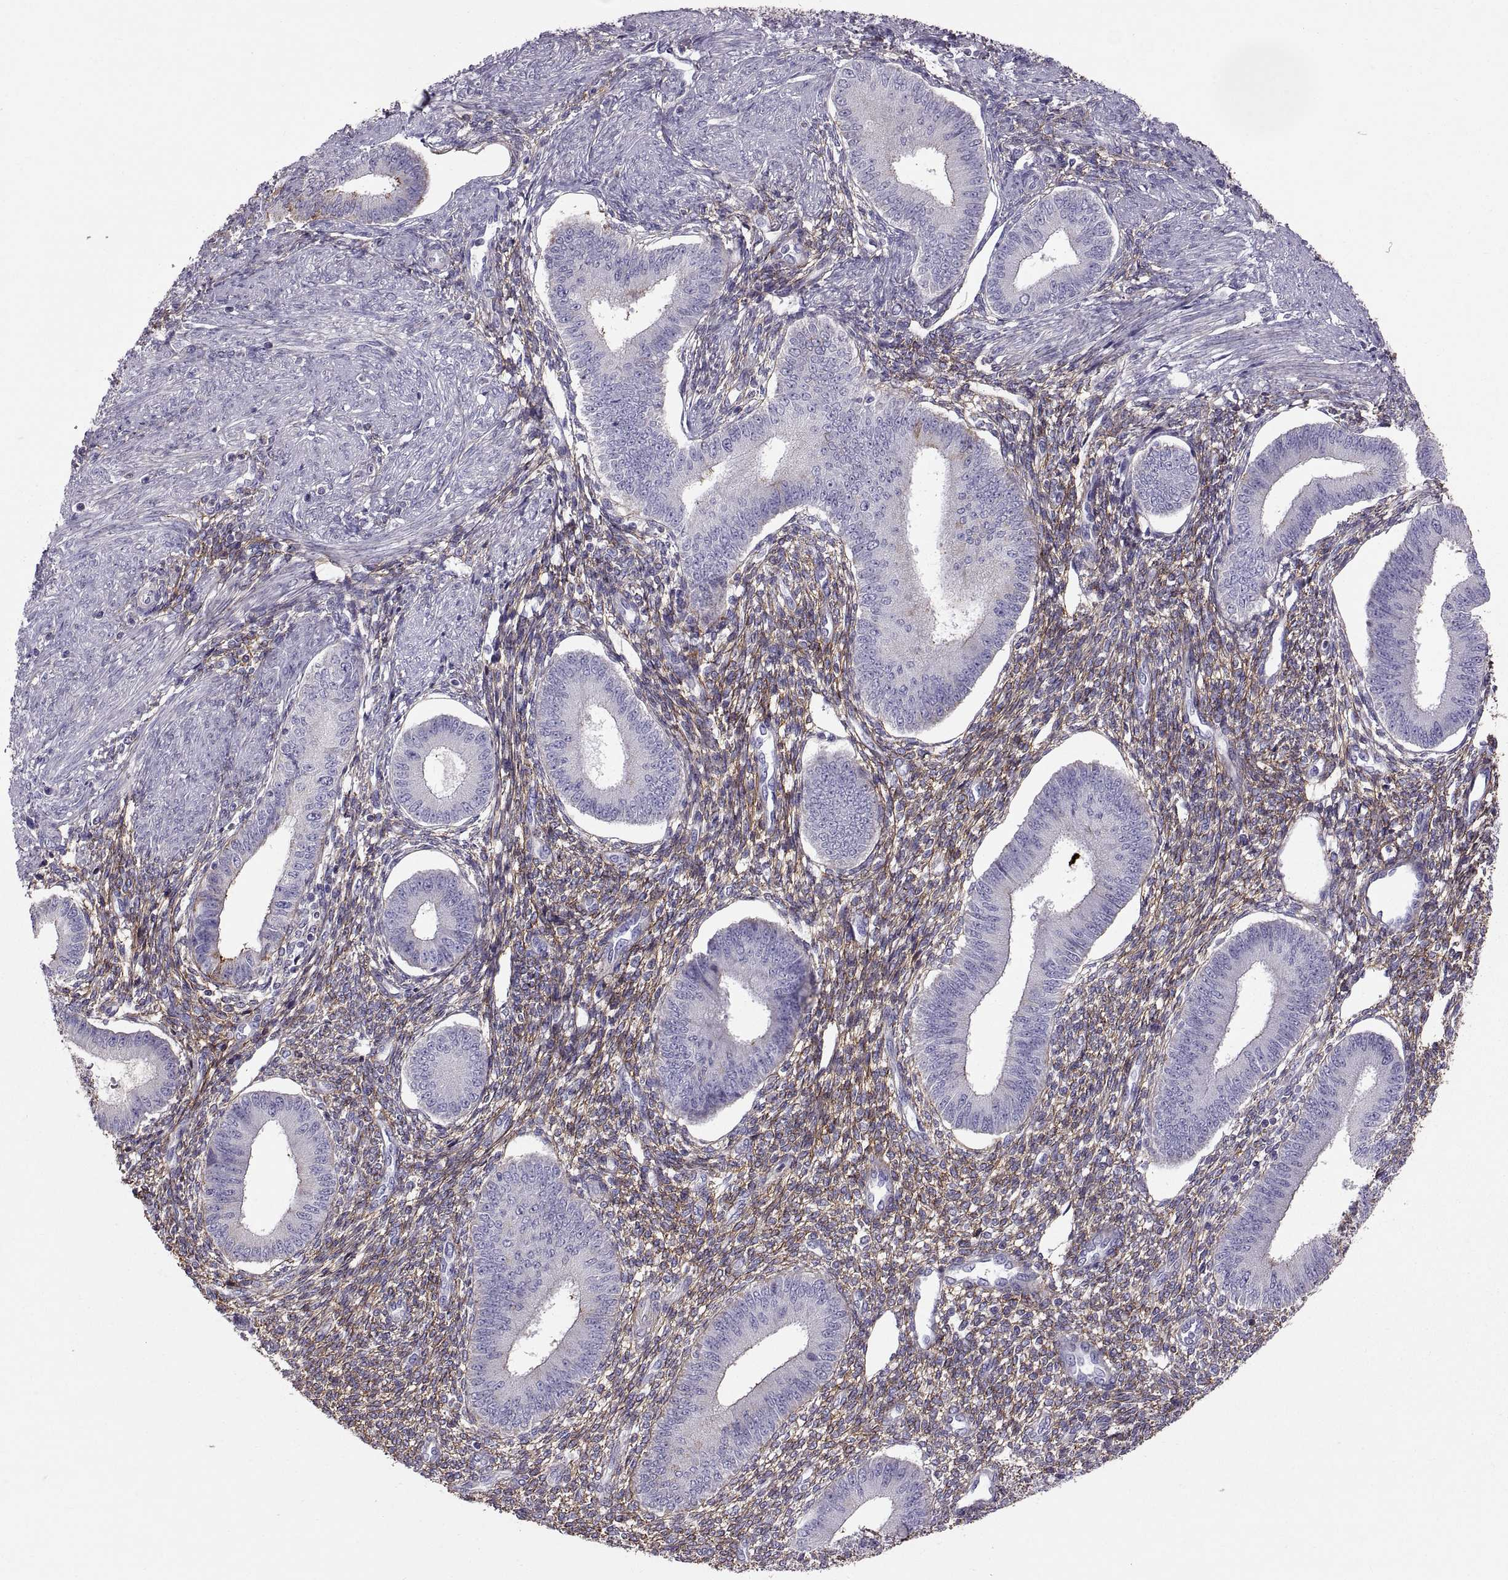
{"staining": {"intensity": "moderate", "quantity": "25%-75%", "location": "cytoplasmic/membranous"}, "tissue": "endometrium", "cell_type": "Cells in endometrial stroma", "image_type": "normal", "snomed": [{"axis": "morphology", "description": "Normal tissue, NOS"}, {"axis": "topography", "description": "Endometrium"}], "caption": "About 25%-75% of cells in endometrial stroma in benign human endometrium reveal moderate cytoplasmic/membranous protein positivity as visualized by brown immunohistochemical staining.", "gene": "EMILIN2", "patient": {"sex": "female", "age": 39}}